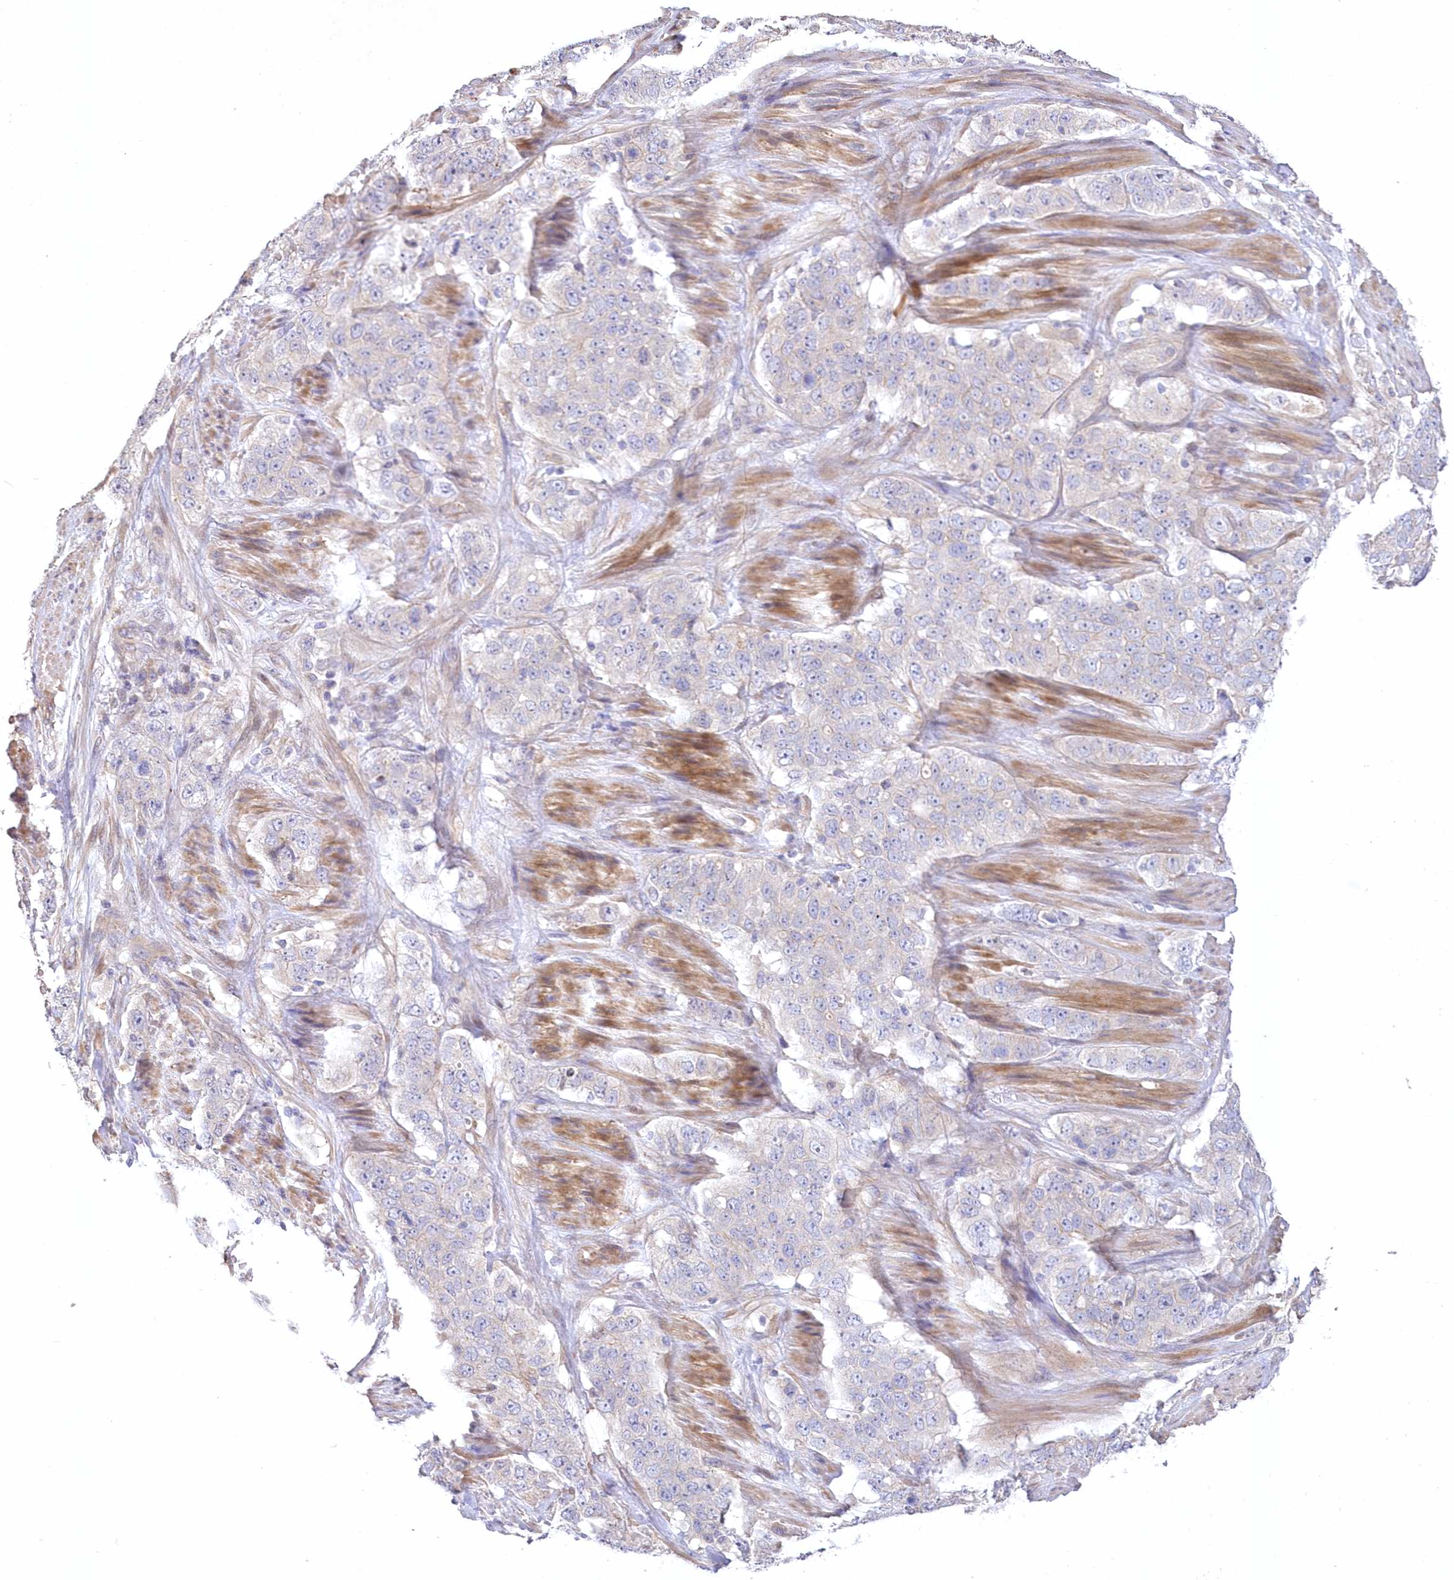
{"staining": {"intensity": "negative", "quantity": "none", "location": "none"}, "tissue": "stomach cancer", "cell_type": "Tumor cells", "image_type": "cancer", "snomed": [{"axis": "morphology", "description": "Adenocarcinoma, NOS"}, {"axis": "topography", "description": "Stomach"}], "caption": "Tumor cells show no significant protein staining in stomach cancer (adenocarcinoma).", "gene": "WBP1L", "patient": {"sex": "male", "age": 48}}